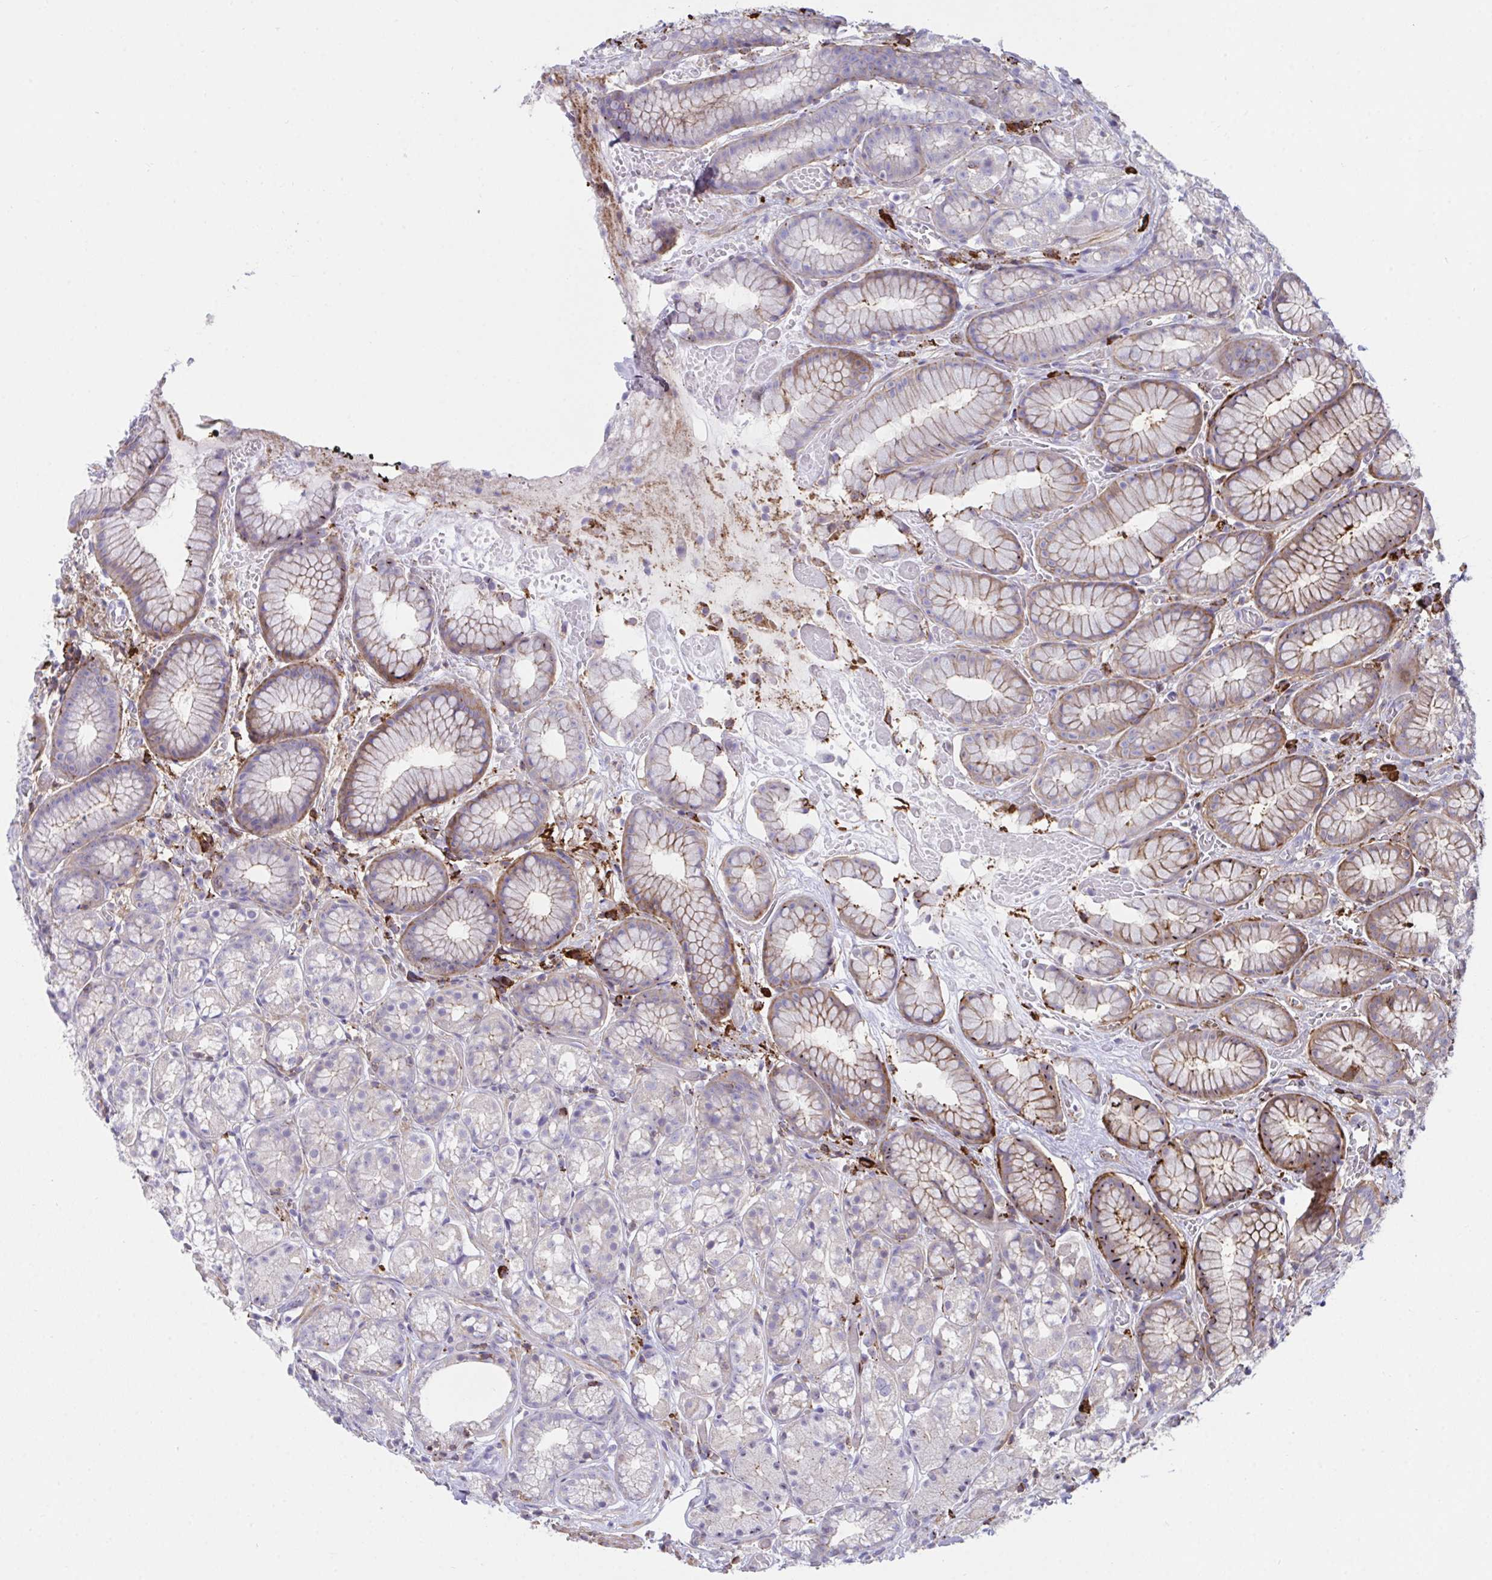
{"staining": {"intensity": "moderate", "quantity": "25%-75%", "location": "cytoplasmic/membranous"}, "tissue": "stomach", "cell_type": "Glandular cells", "image_type": "normal", "snomed": [{"axis": "morphology", "description": "Normal tissue, NOS"}, {"axis": "topography", "description": "Smooth muscle"}, {"axis": "topography", "description": "Stomach"}], "caption": "This photomicrograph exhibits unremarkable stomach stained with IHC to label a protein in brown. The cytoplasmic/membranous of glandular cells show moderate positivity for the protein. Nuclei are counter-stained blue.", "gene": "PPIH", "patient": {"sex": "male", "age": 70}}